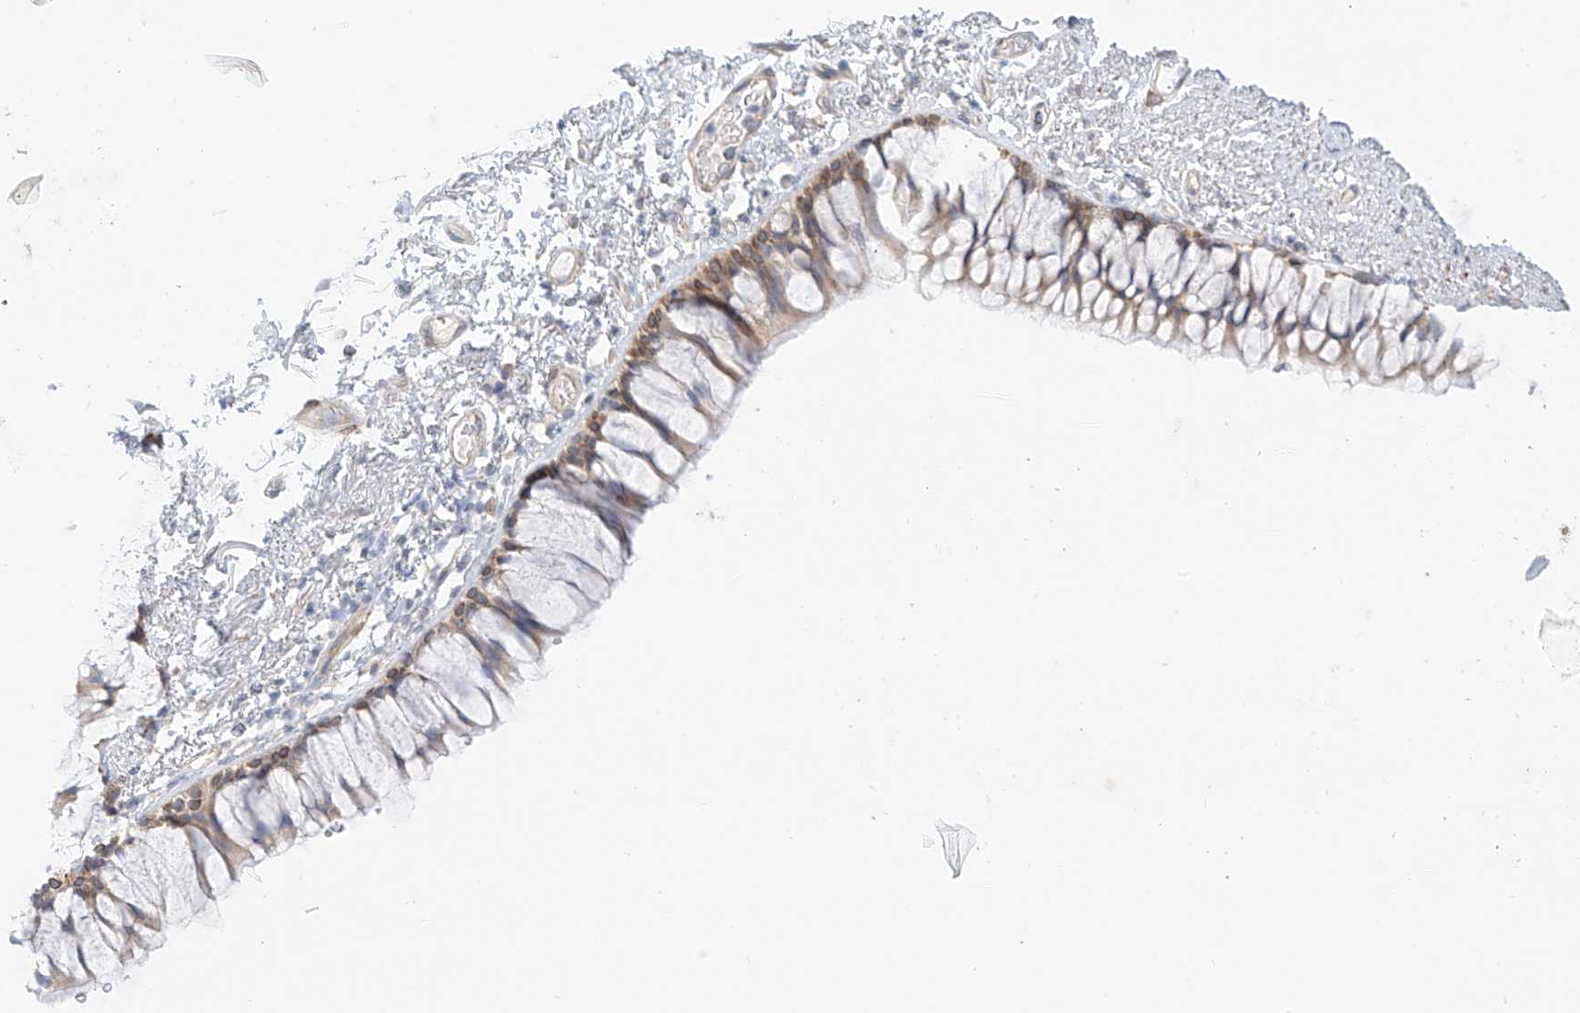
{"staining": {"intensity": "moderate", "quantity": "<25%", "location": "cytoplasmic/membranous"}, "tissue": "bronchus", "cell_type": "Respiratory epithelial cells", "image_type": "normal", "snomed": [{"axis": "morphology", "description": "Normal tissue, NOS"}, {"axis": "topography", "description": "Cartilage tissue"}, {"axis": "topography", "description": "Bronchus"}], "caption": "Immunohistochemistry (IHC) micrograph of unremarkable bronchus stained for a protein (brown), which exhibits low levels of moderate cytoplasmic/membranous staining in about <25% of respiratory epithelial cells.", "gene": "PCYOX1", "patient": {"sex": "female", "age": 73}}